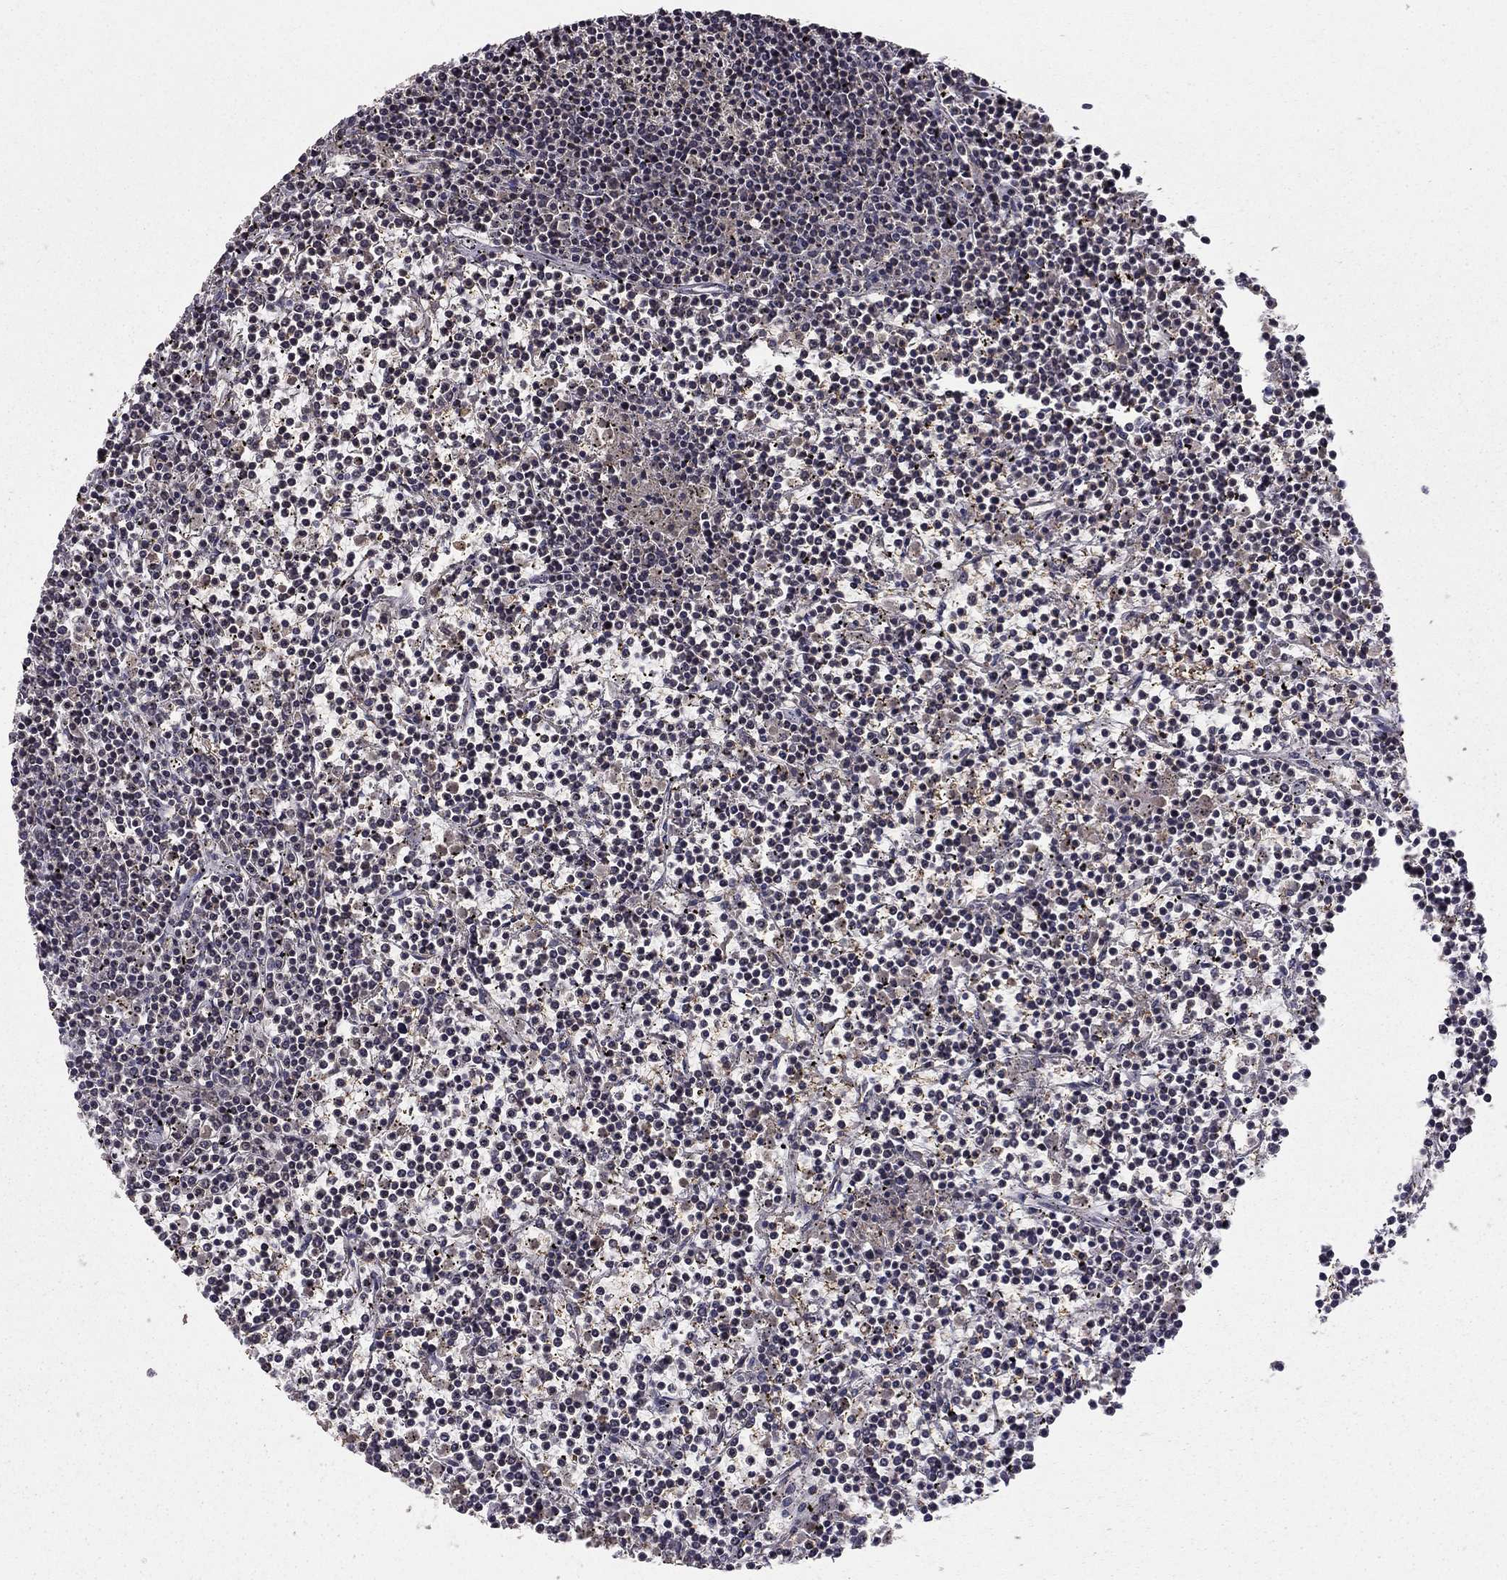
{"staining": {"intensity": "negative", "quantity": "none", "location": "none"}, "tissue": "lymphoma", "cell_type": "Tumor cells", "image_type": "cancer", "snomed": [{"axis": "morphology", "description": "Malignant lymphoma, non-Hodgkin's type, Low grade"}, {"axis": "topography", "description": "Spleen"}], "caption": "Micrograph shows no significant protein staining in tumor cells of lymphoma.", "gene": "HCN1", "patient": {"sex": "female", "age": 19}}